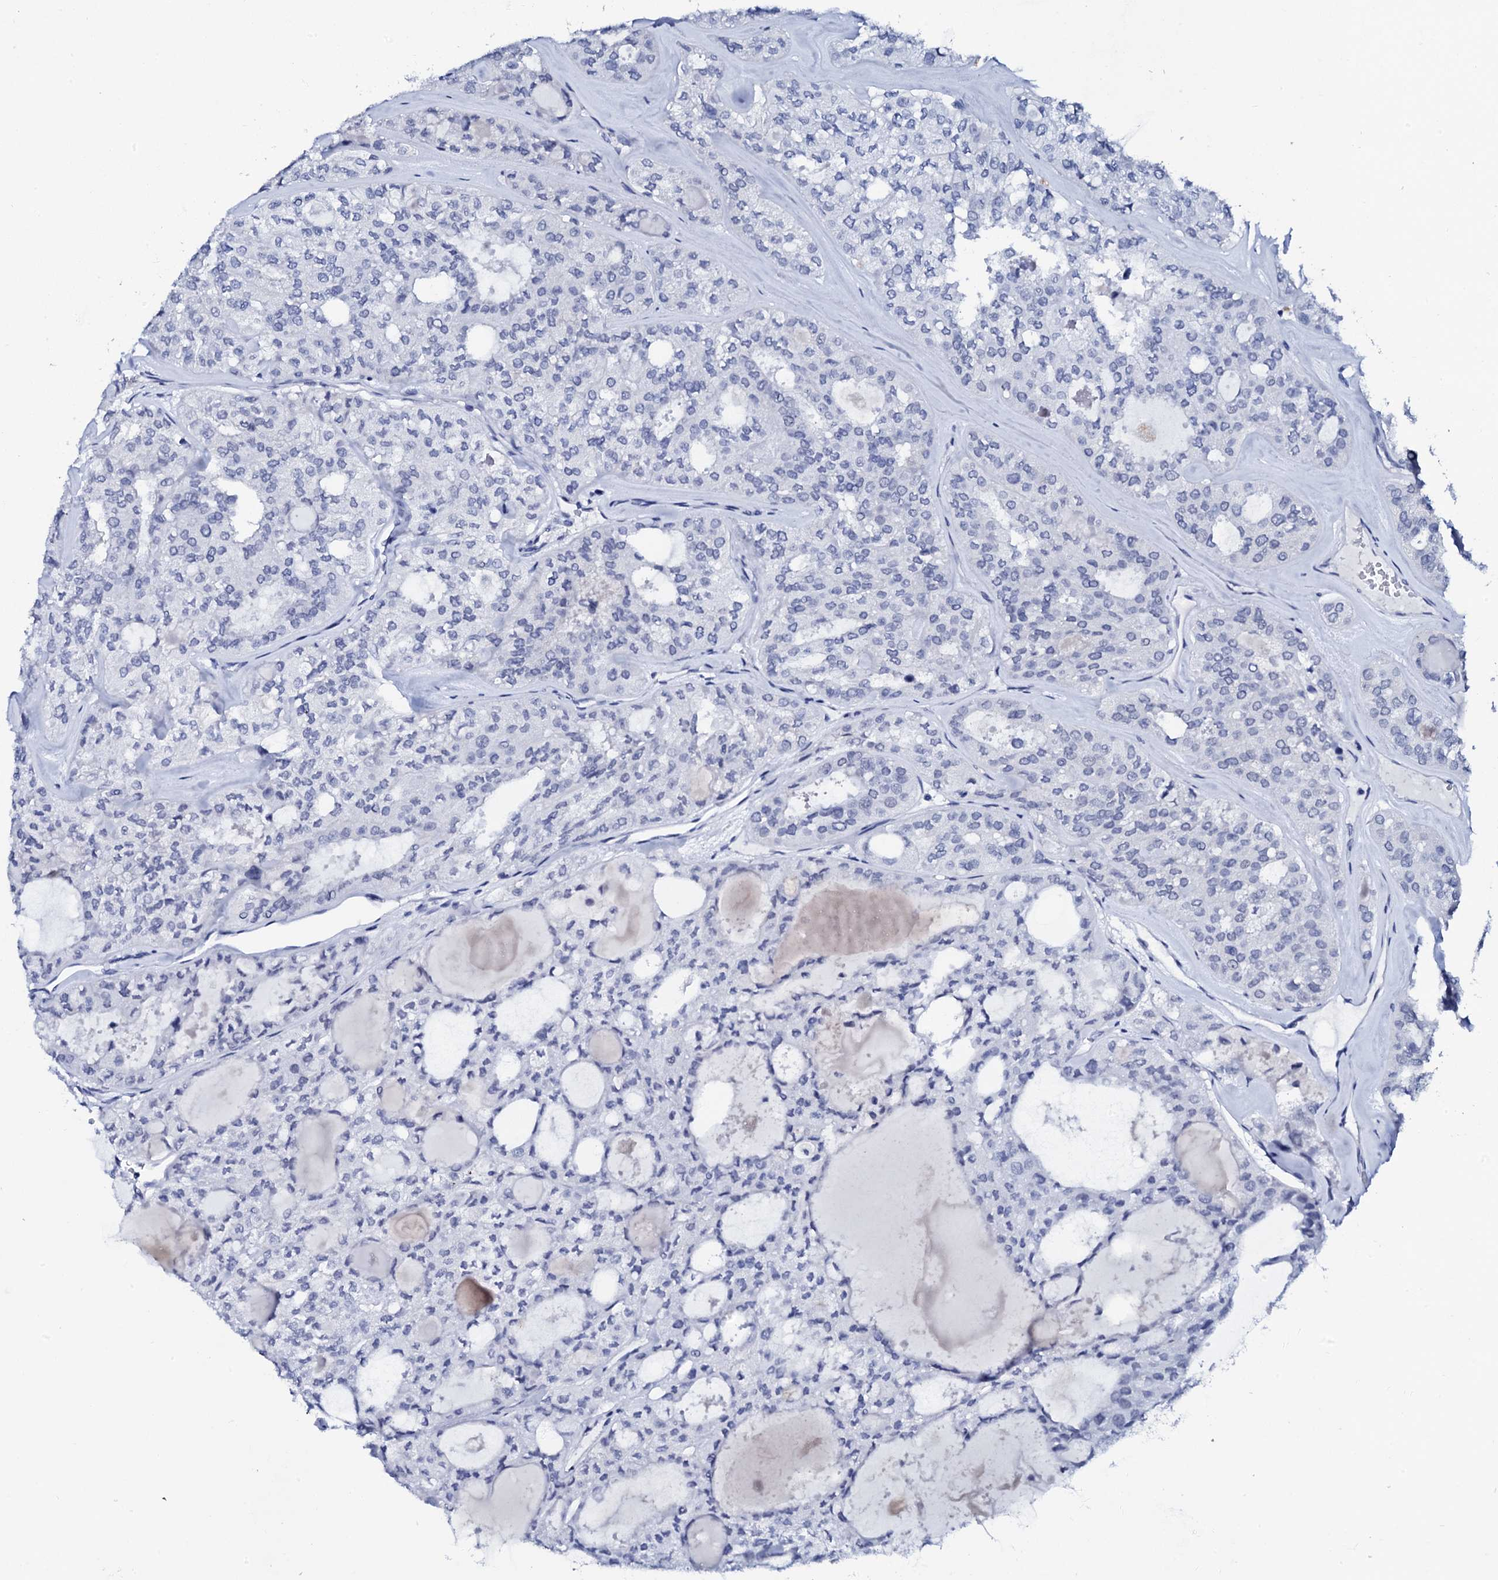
{"staining": {"intensity": "negative", "quantity": "none", "location": "none"}, "tissue": "thyroid cancer", "cell_type": "Tumor cells", "image_type": "cancer", "snomed": [{"axis": "morphology", "description": "Follicular adenoma carcinoma, NOS"}, {"axis": "topography", "description": "Thyroid gland"}], "caption": "High magnification brightfield microscopy of follicular adenoma carcinoma (thyroid) stained with DAB (3,3'-diaminobenzidine) (brown) and counterstained with hematoxylin (blue): tumor cells show no significant positivity.", "gene": "SPATA19", "patient": {"sex": "male", "age": 75}}